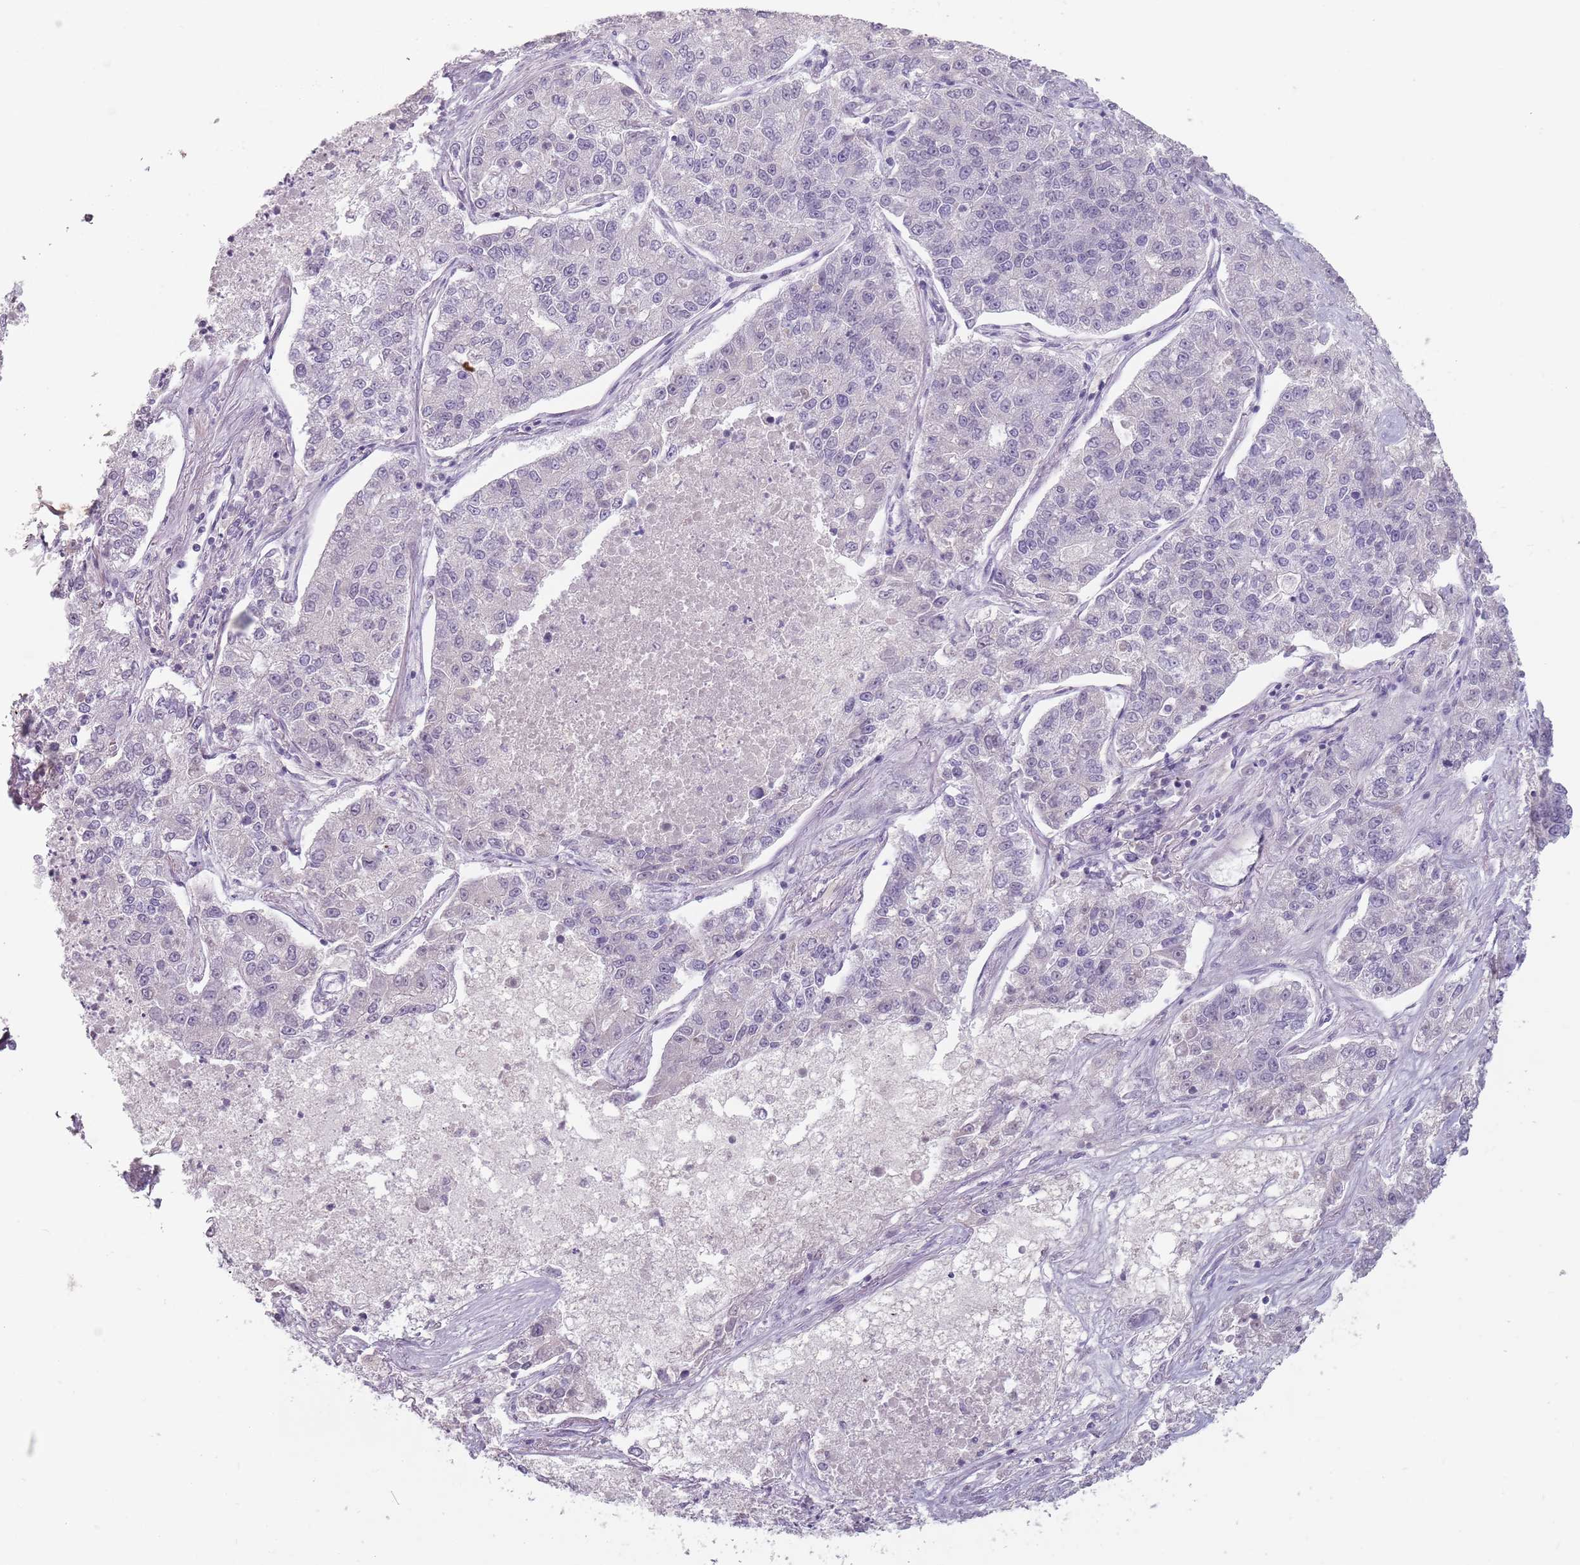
{"staining": {"intensity": "negative", "quantity": "none", "location": "none"}, "tissue": "lung cancer", "cell_type": "Tumor cells", "image_type": "cancer", "snomed": [{"axis": "morphology", "description": "Adenocarcinoma, NOS"}, {"axis": "topography", "description": "Lung"}], "caption": "This is an immunohistochemistry image of human lung cancer (adenocarcinoma). There is no expression in tumor cells.", "gene": "CEP19", "patient": {"sex": "male", "age": 49}}